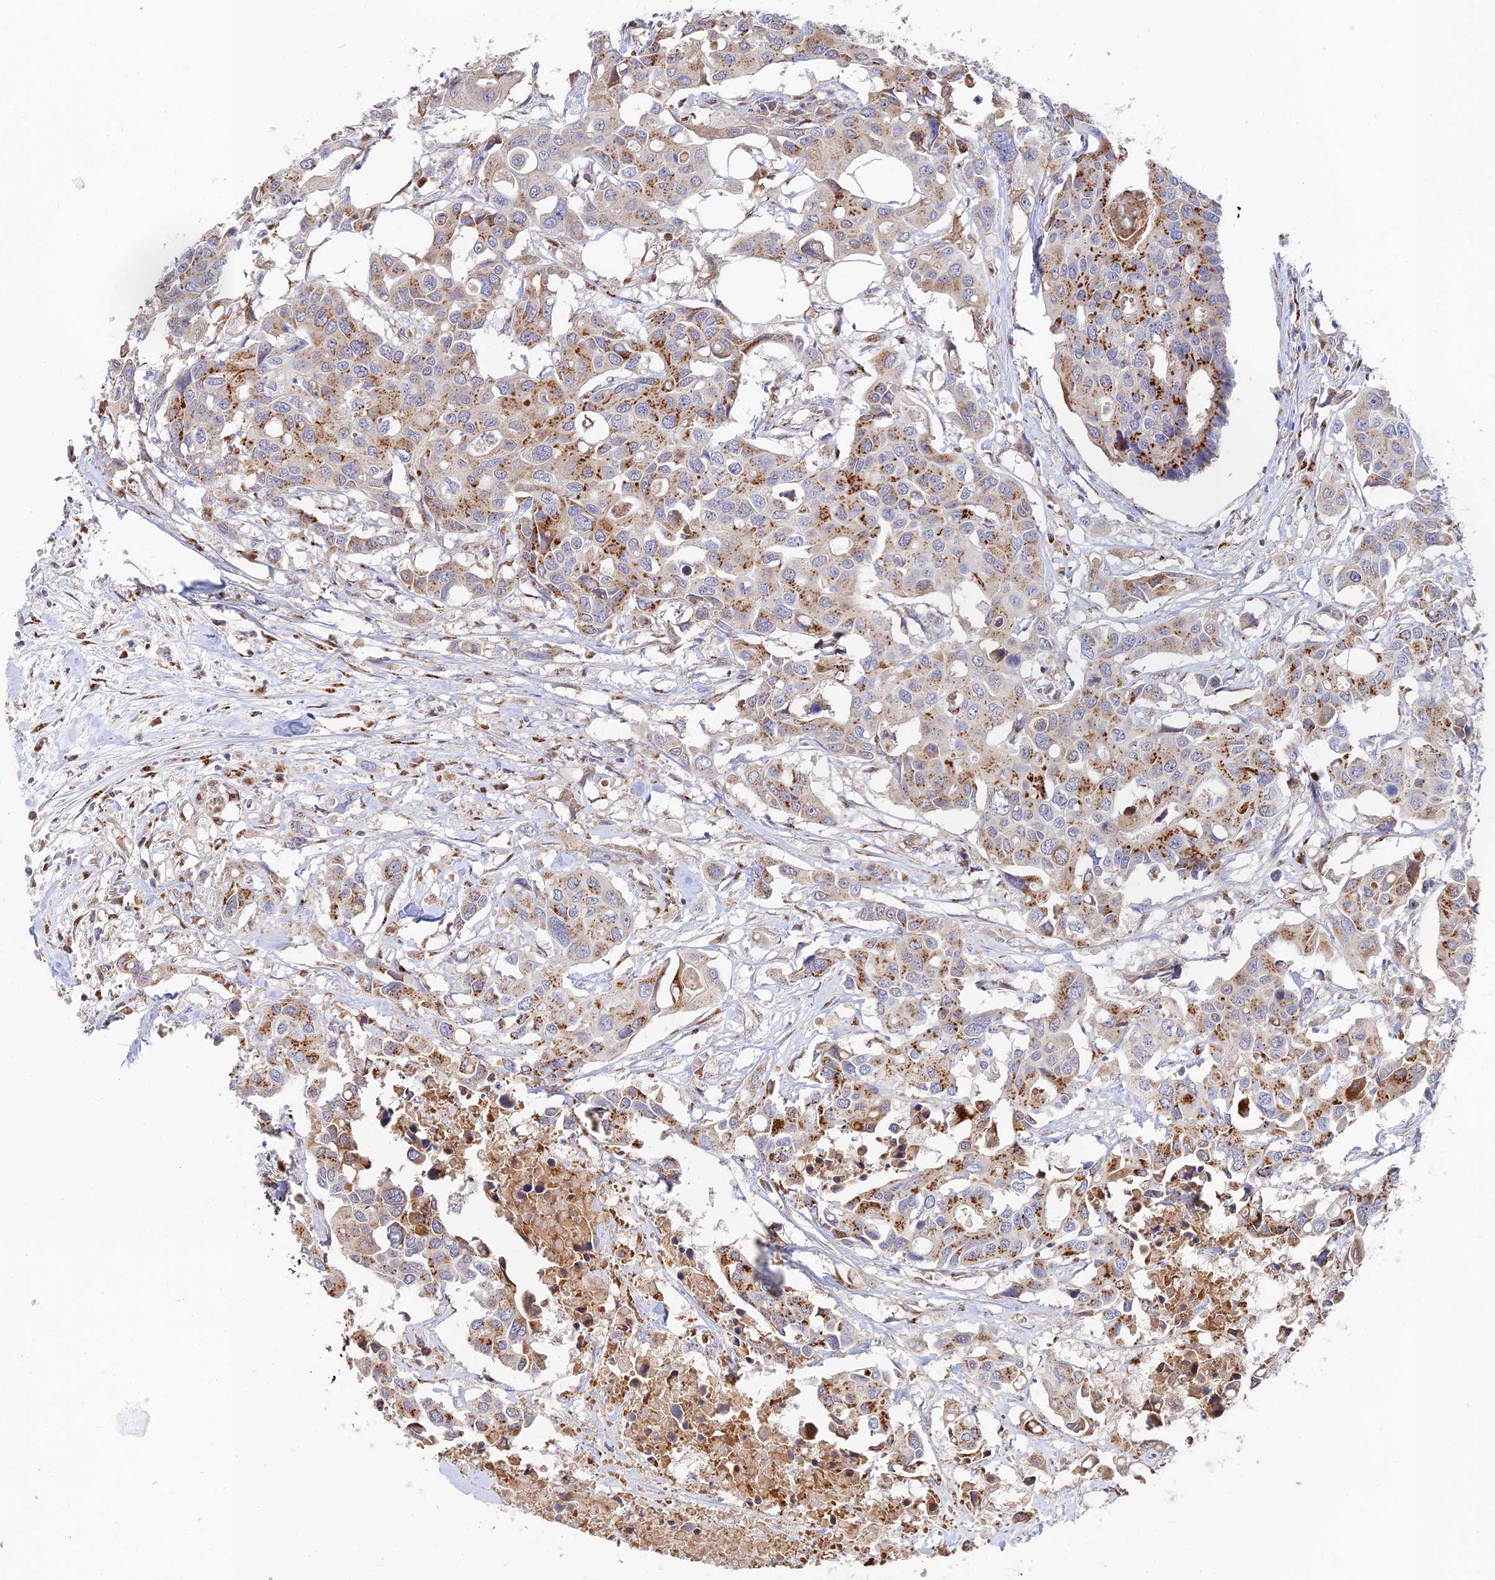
{"staining": {"intensity": "moderate", "quantity": ">75%", "location": "cytoplasmic/membranous"}, "tissue": "colorectal cancer", "cell_type": "Tumor cells", "image_type": "cancer", "snomed": [{"axis": "morphology", "description": "Adenocarcinoma, NOS"}, {"axis": "topography", "description": "Colon"}], "caption": "There is medium levels of moderate cytoplasmic/membranous positivity in tumor cells of adenocarcinoma (colorectal), as demonstrated by immunohistochemical staining (brown color).", "gene": "HS2ST1", "patient": {"sex": "male", "age": 77}}